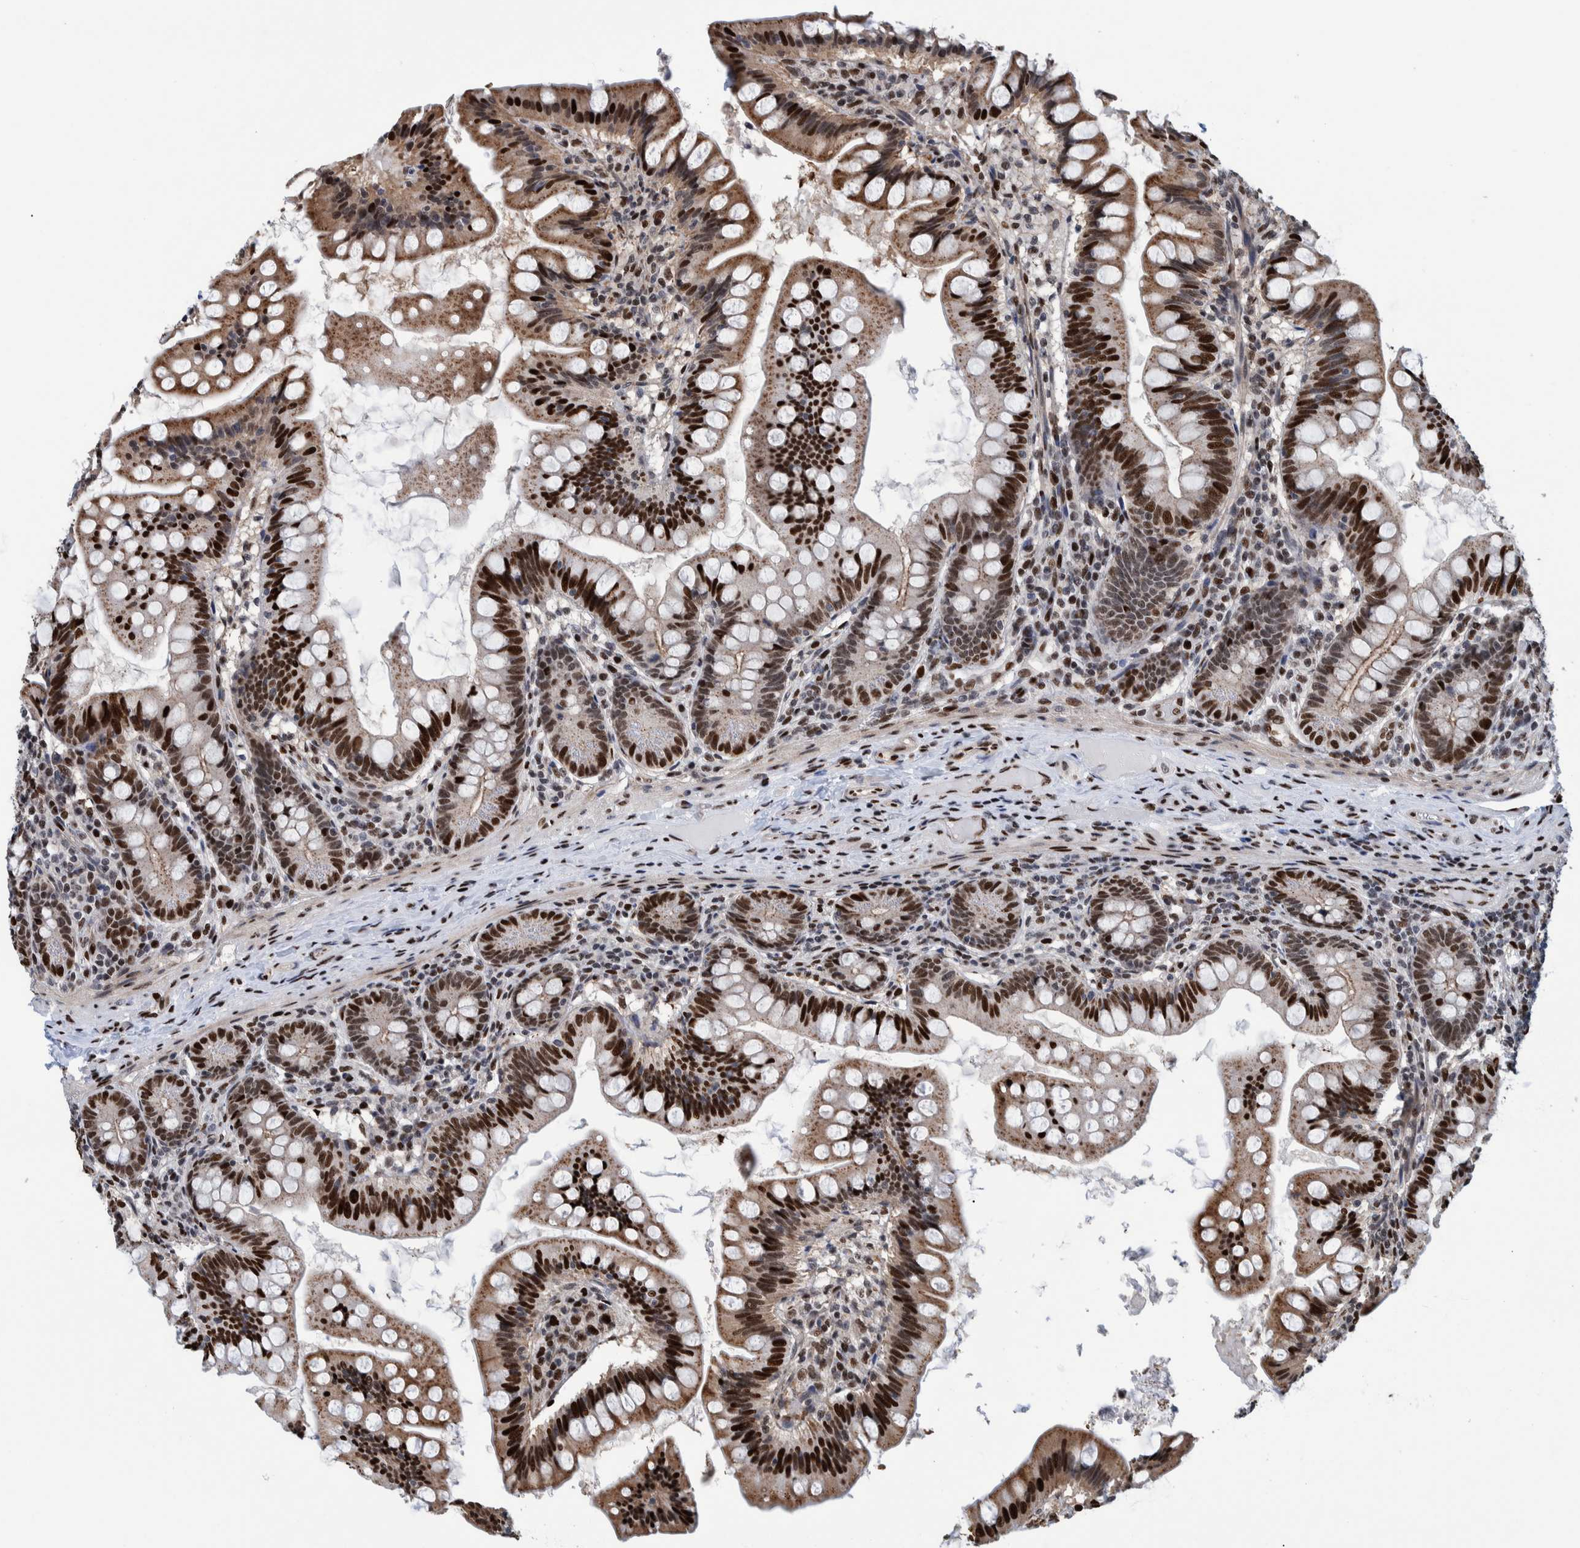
{"staining": {"intensity": "strong", "quantity": ">75%", "location": "cytoplasmic/membranous,nuclear"}, "tissue": "small intestine", "cell_type": "Glandular cells", "image_type": "normal", "snomed": [{"axis": "morphology", "description": "Normal tissue, NOS"}, {"axis": "topography", "description": "Small intestine"}], "caption": "This micrograph reveals immunohistochemistry staining of benign human small intestine, with high strong cytoplasmic/membranous,nuclear positivity in approximately >75% of glandular cells.", "gene": "HEATR9", "patient": {"sex": "male", "age": 7}}